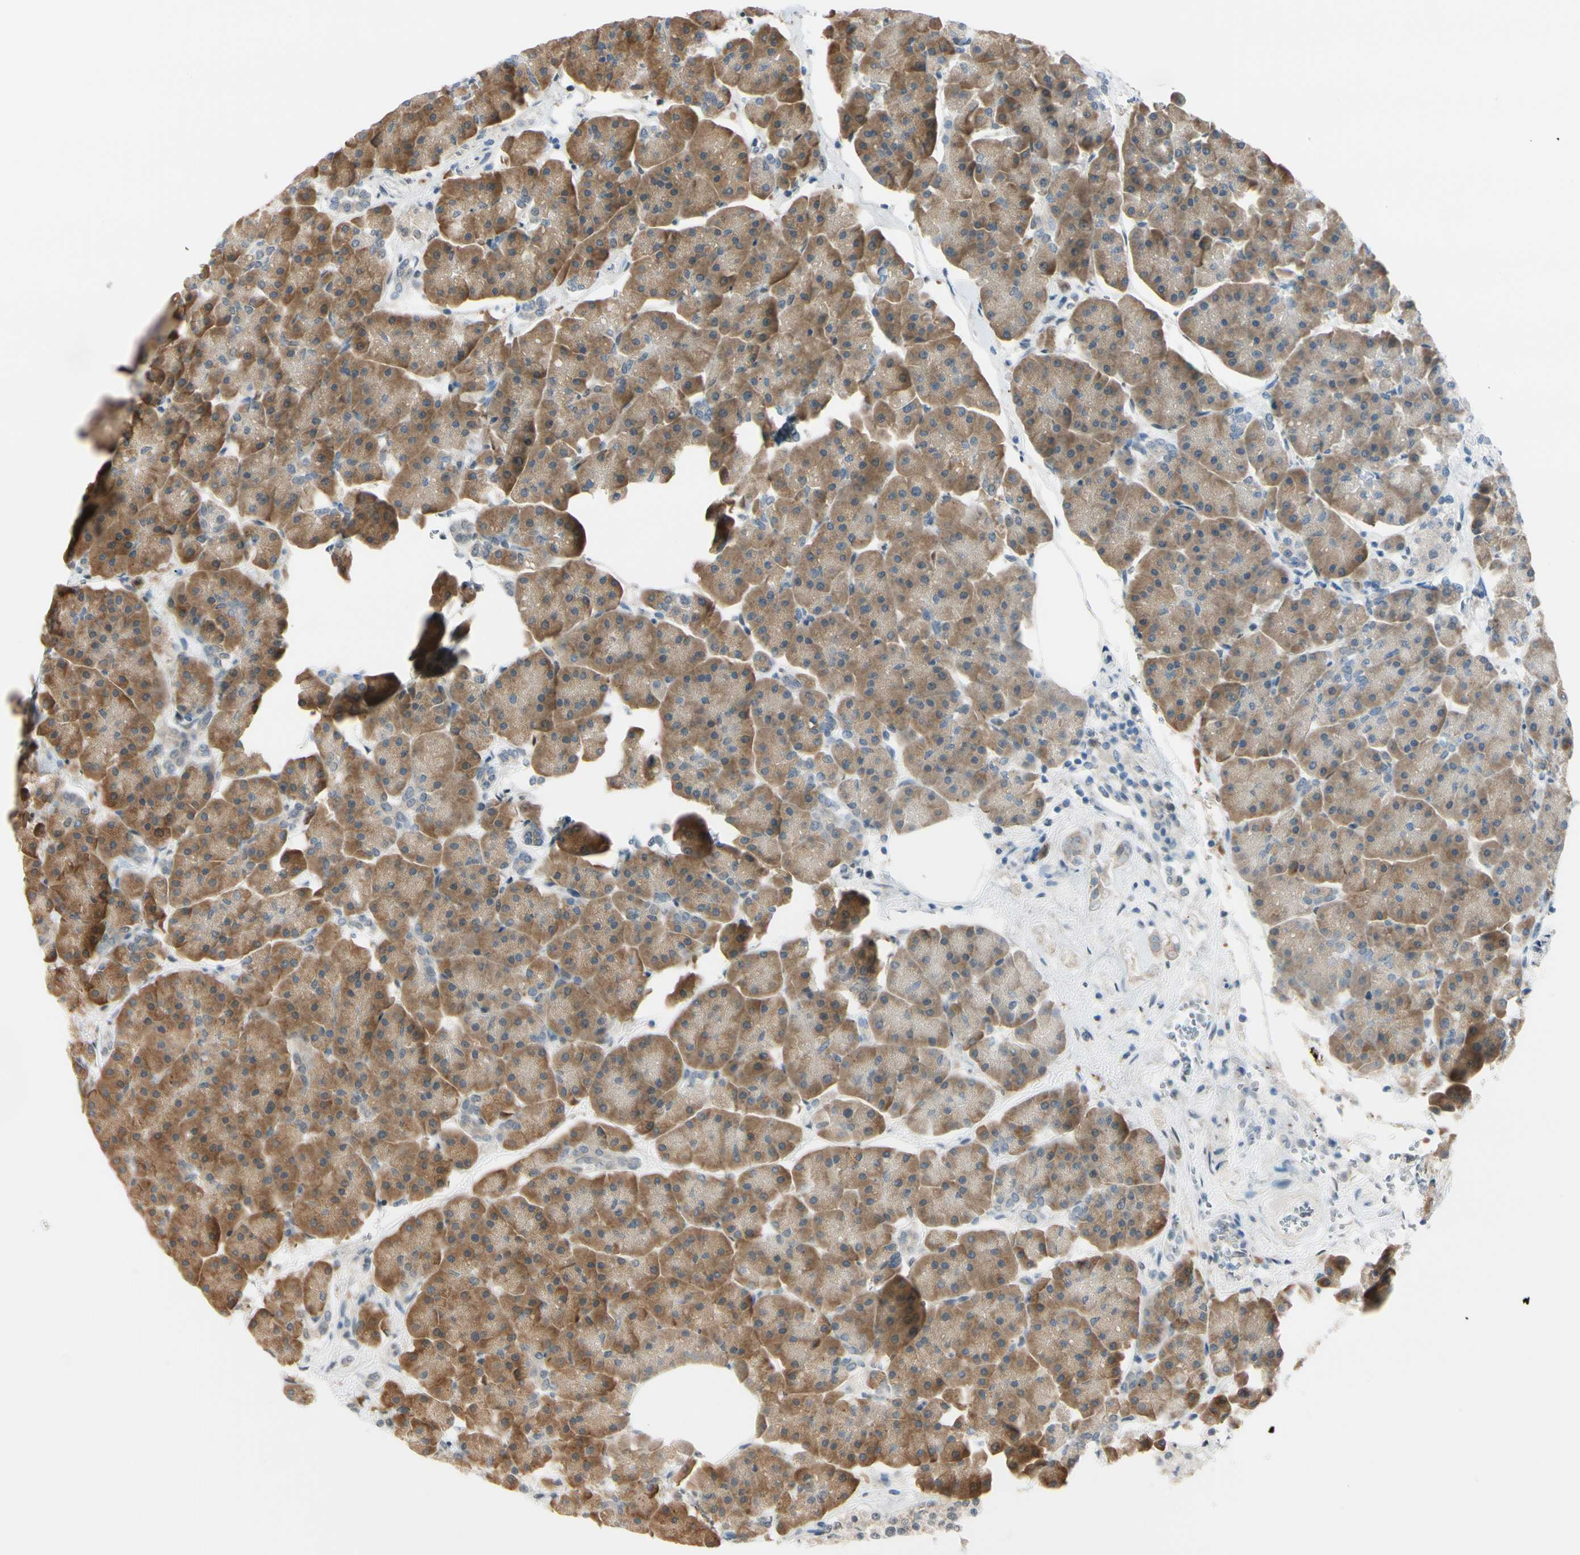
{"staining": {"intensity": "moderate", "quantity": ">75%", "location": "cytoplasmic/membranous"}, "tissue": "pancreas", "cell_type": "Exocrine glandular cells", "image_type": "normal", "snomed": [{"axis": "morphology", "description": "Normal tissue, NOS"}, {"axis": "topography", "description": "Pancreas"}], "caption": "Immunohistochemistry image of benign pancreas: human pancreas stained using immunohistochemistry (IHC) reveals medium levels of moderate protein expression localized specifically in the cytoplasmic/membranous of exocrine glandular cells, appearing as a cytoplasmic/membranous brown color.", "gene": "PTTG1", "patient": {"sex": "female", "age": 70}}